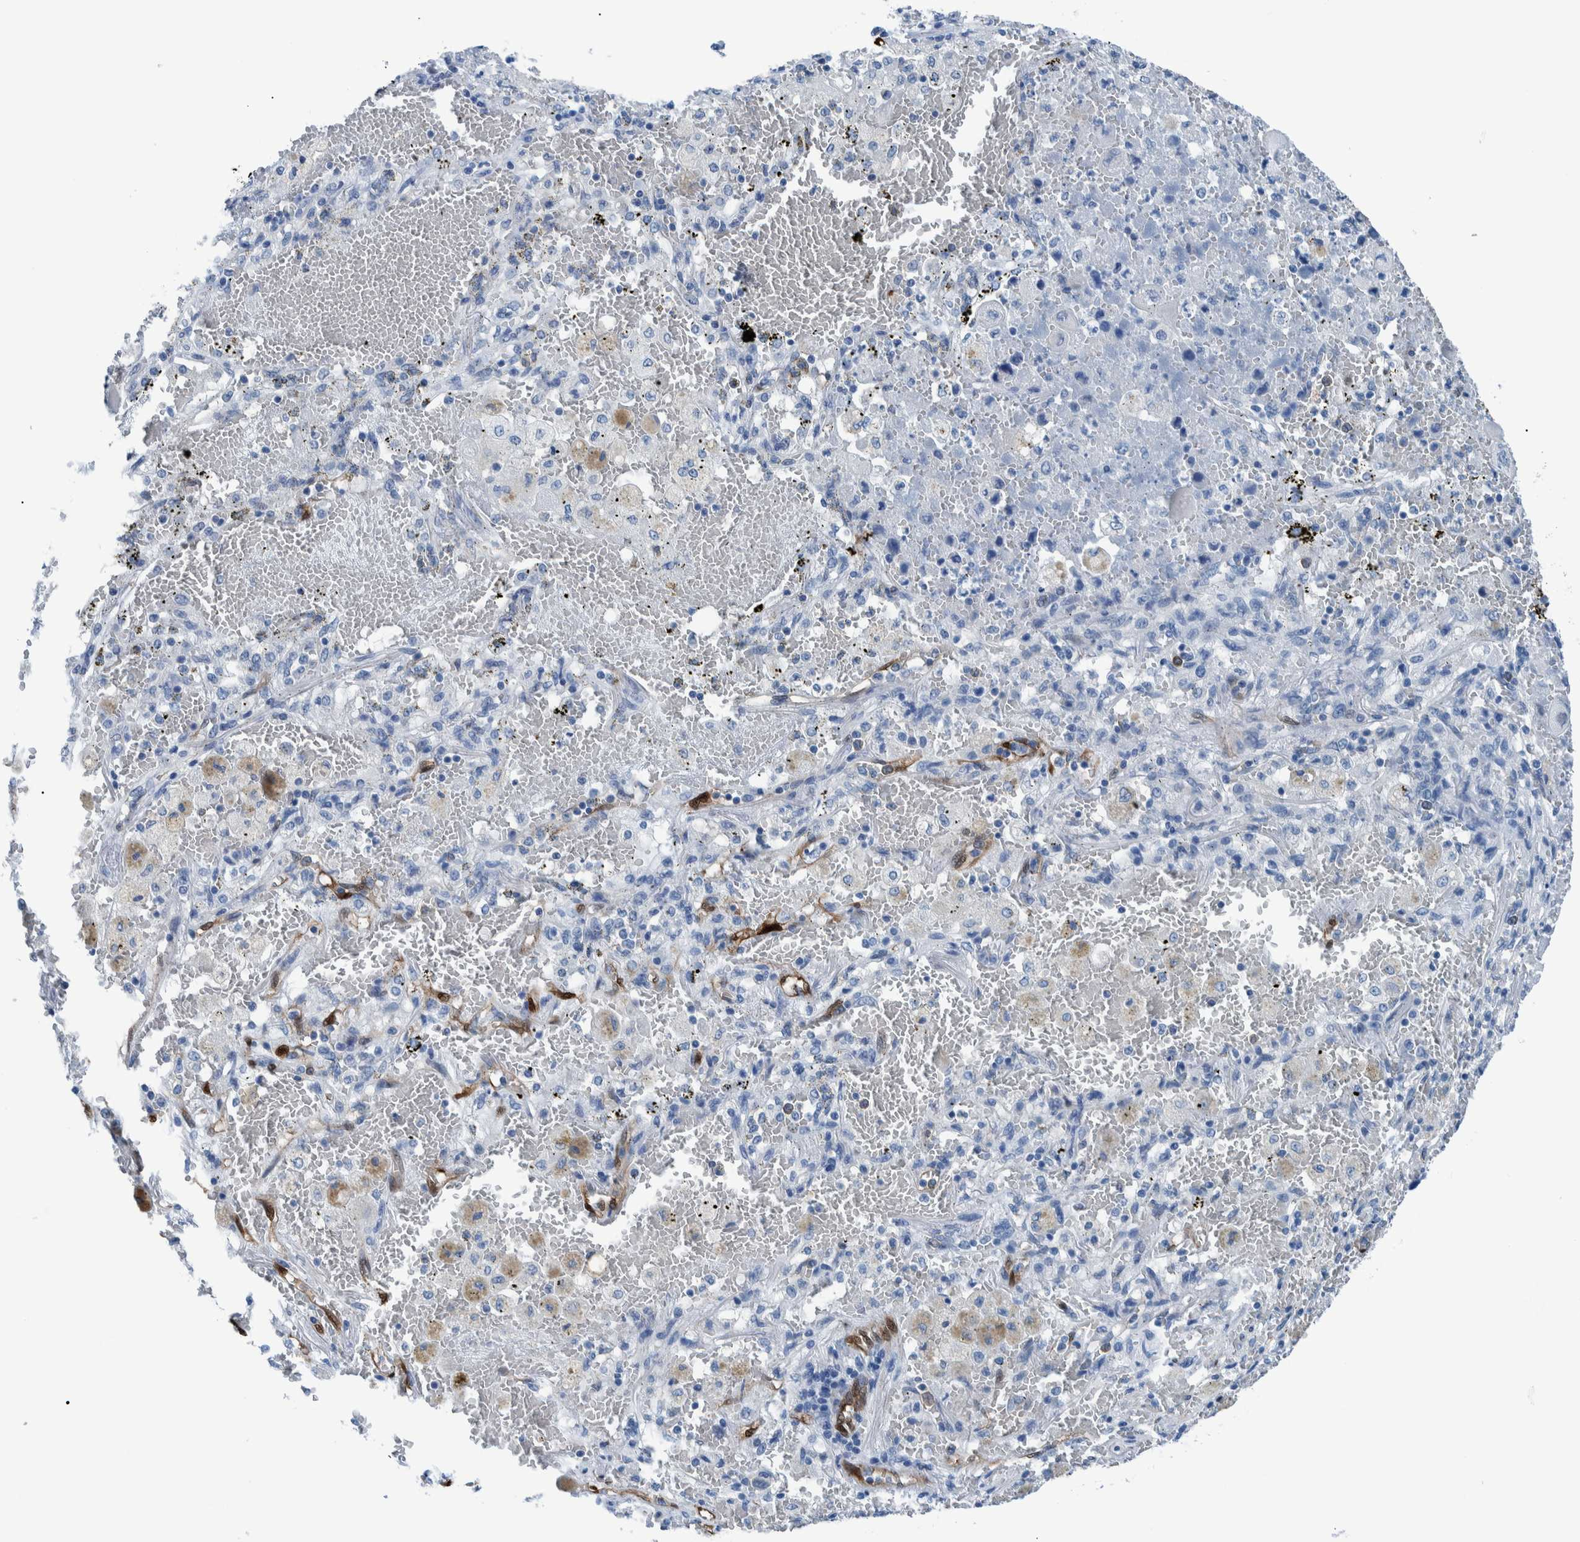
{"staining": {"intensity": "negative", "quantity": "none", "location": "none"}, "tissue": "lung cancer", "cell_type": "Tumor cells", "image_type": "cancer", "snomed": [{"axis": "morphology", "description": "Squamous cell carcinoma, NOS"}, {"axis": "topography", "description": "Lung"}], "caption": "High magnification brightfield microscopy of squamous cell carcinoma (lung) stained with DAB (3,3'-diaminobenzidine) (brown) and counterstained with hematoxylin (blue): tumor cells show no significant expression.", "gene": "IDO1", "patient": {"sex": "male", "age": 61}}